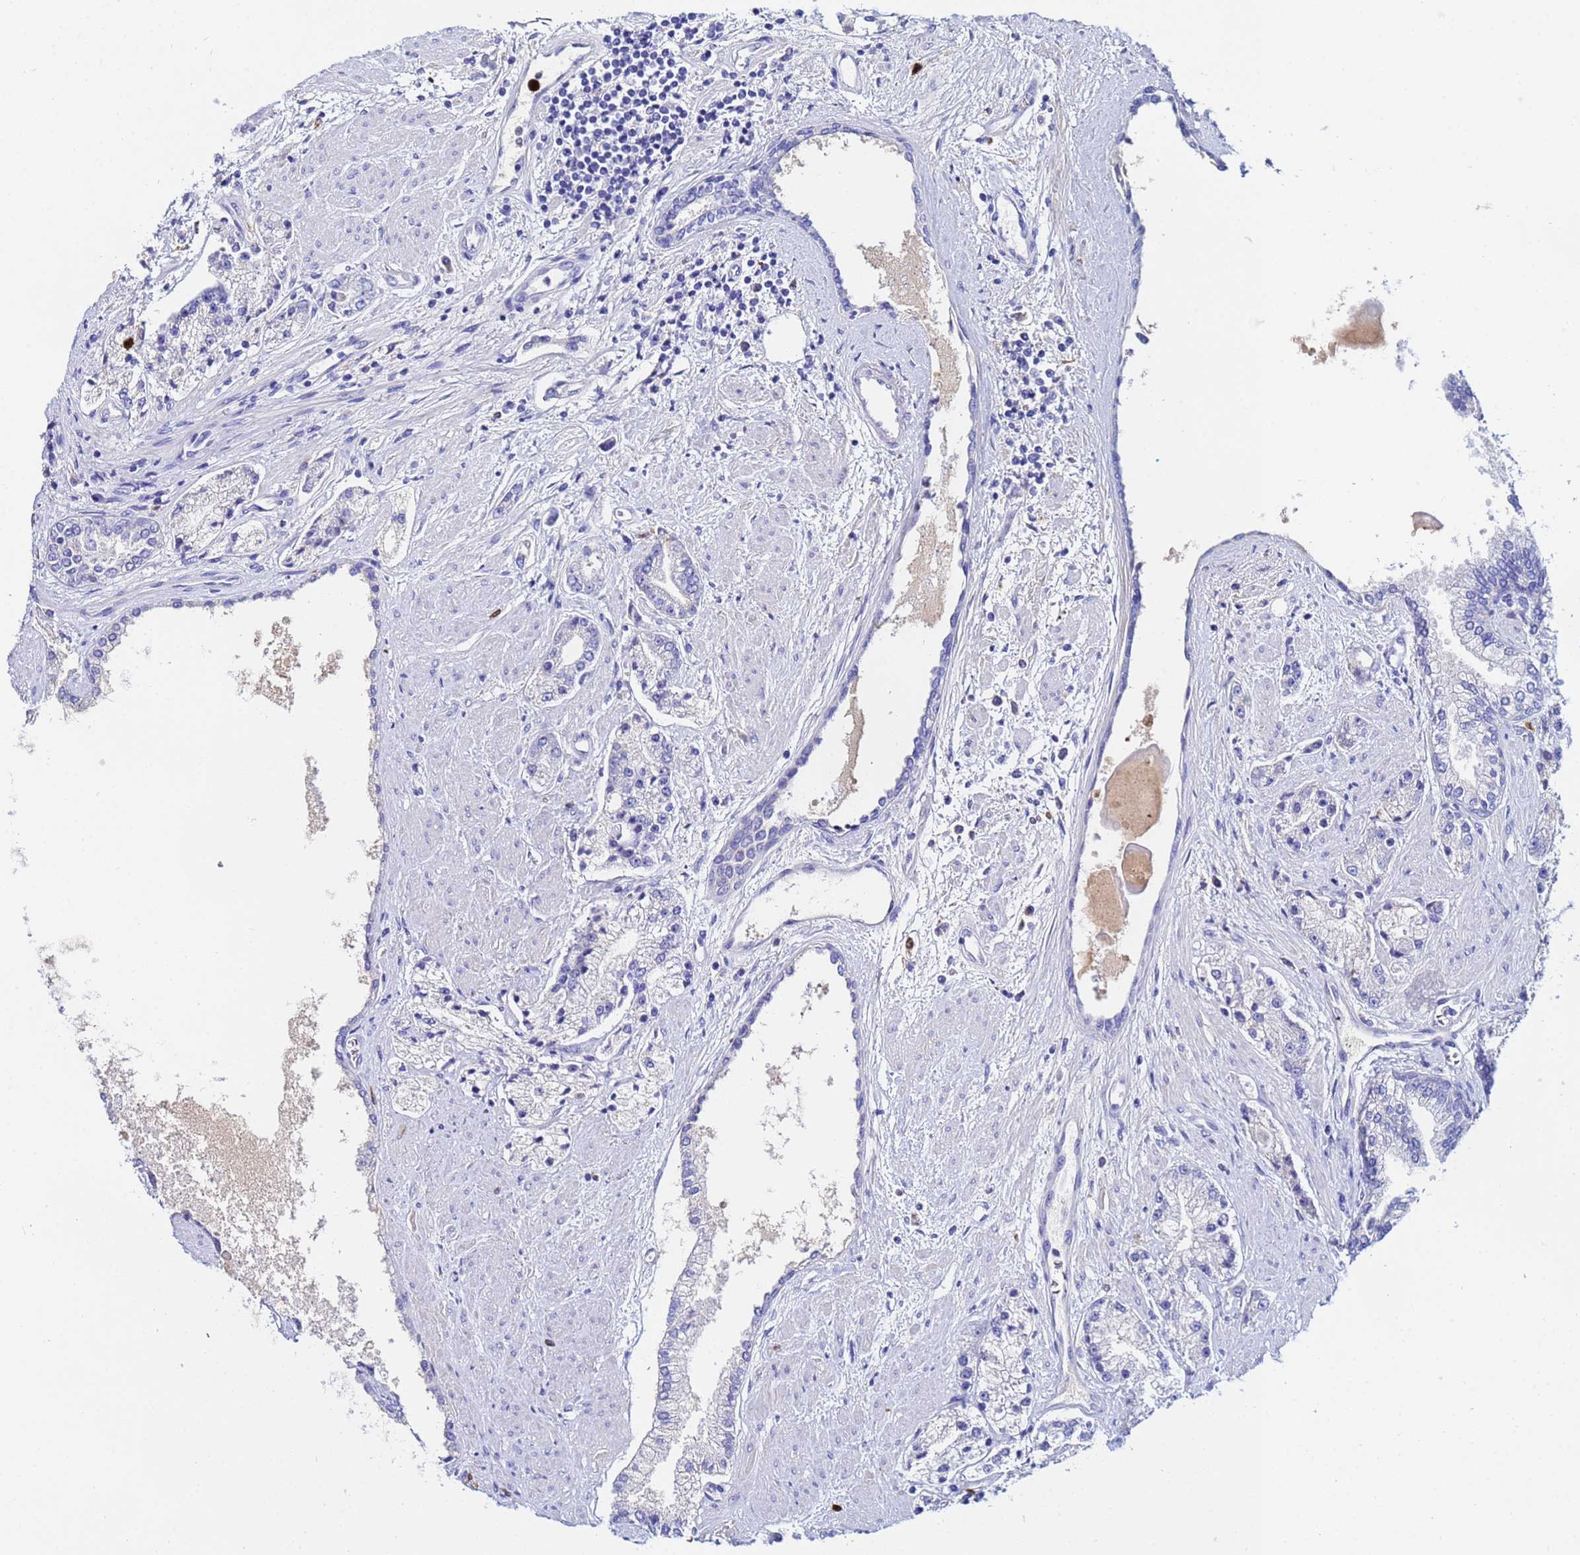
{"staining": {"intensity": "negative", "quantity": "none", "location": "none"}, "tissue": "prostate cancer", "cell_type": "Tumor cells", "image_type": "cancer", "snomed": [{"axis": "morphology", "description": "Adenocarcinoma, High grade"}, {"axis": "topography", "description": "Prostate"}], "caption": "A micrograph of human prostate adenocarcinoma (high-grade) is negative for staining in tumor cells.", "gene": "TUBAL3", "patient": {"sex": "male", "age": 67}}